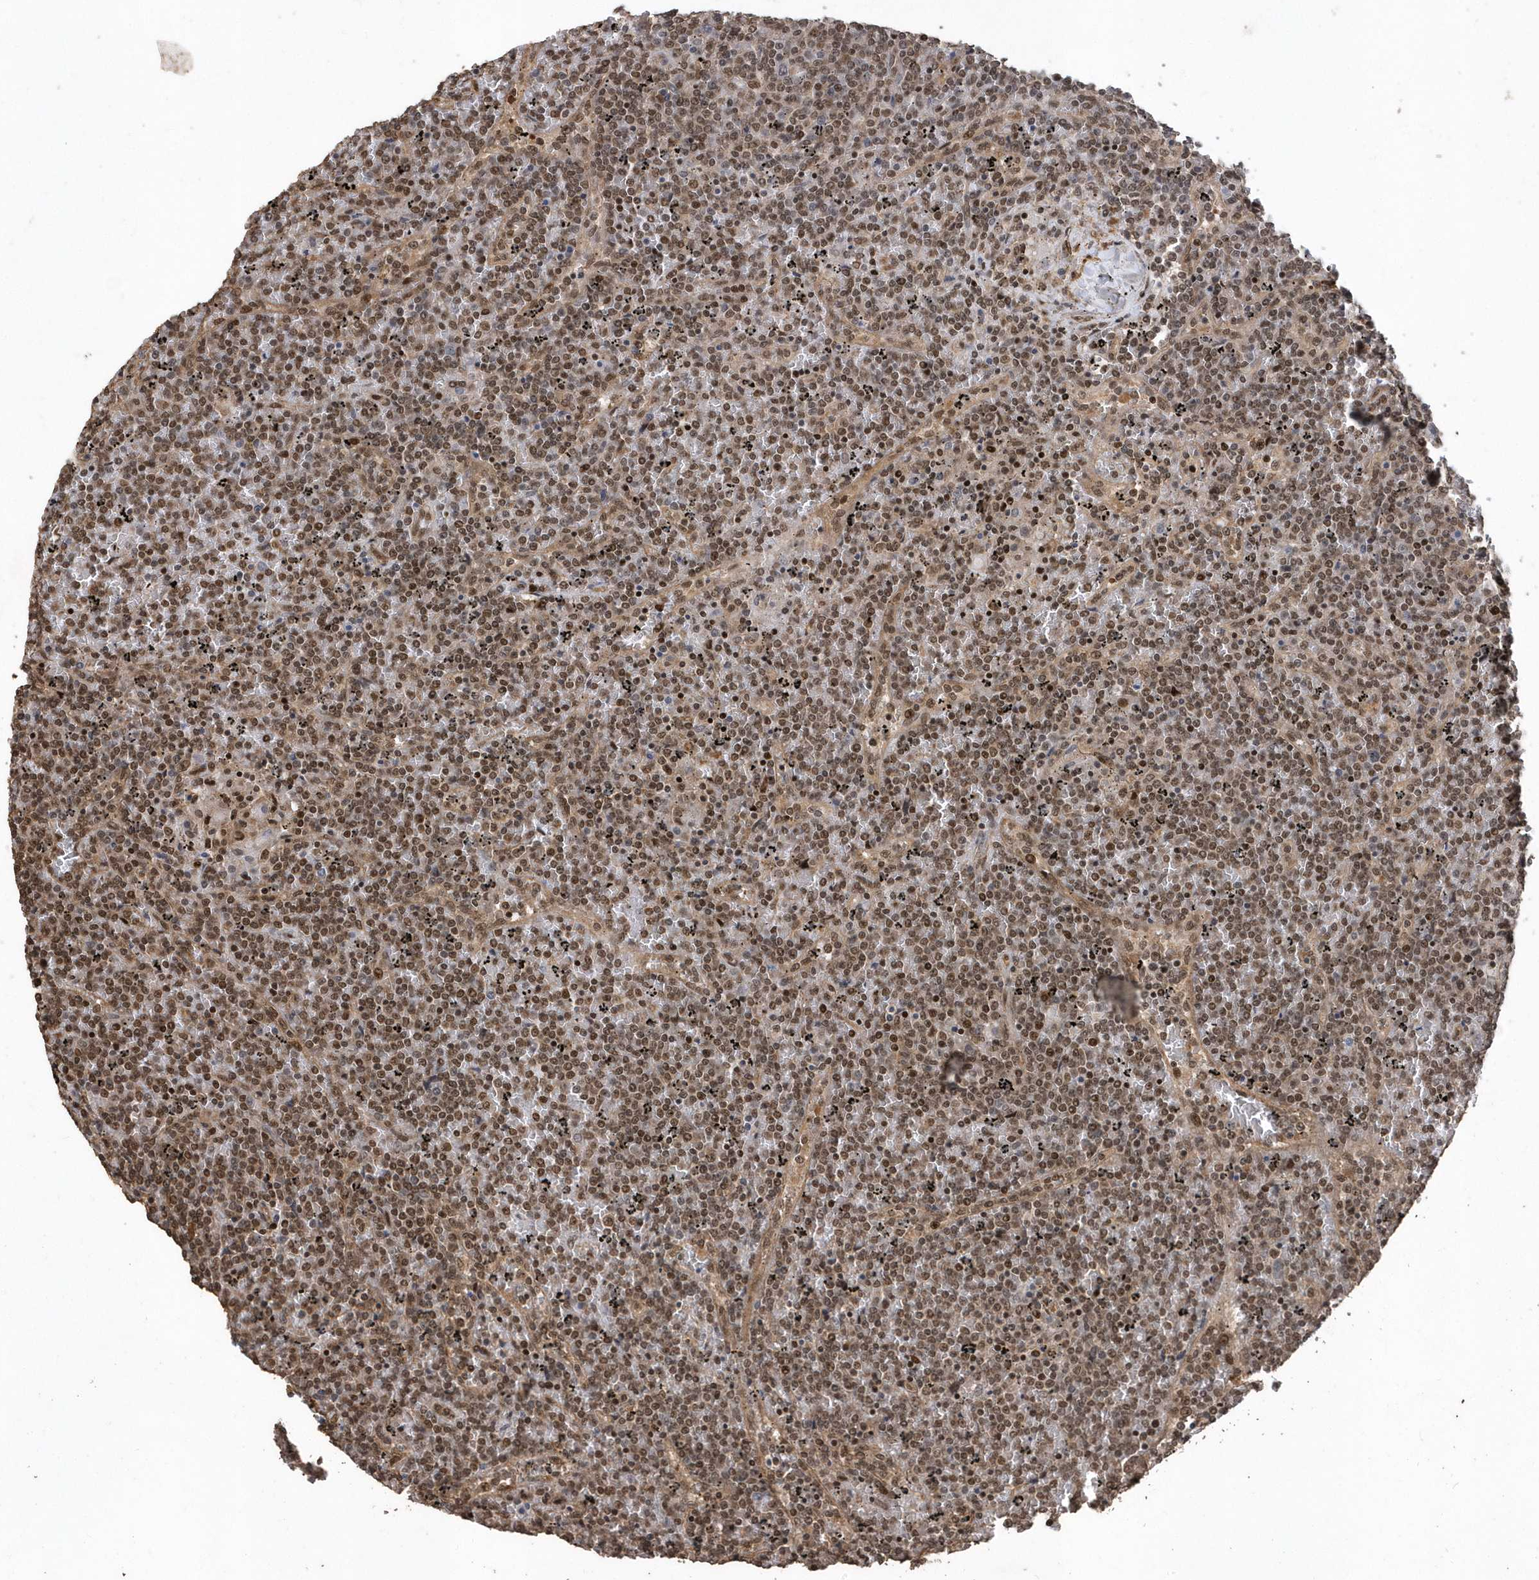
{"staining": {"intensity": "moderate", "quantity": ">75%", "location": "nuclear"}, "tissue": "lymphoma", "cell_type": "Tumor cells", "image_type": "cancer", "snomed": [{"axis": "morphology", "description": "Malignant lymphoma, non-Hodgkin's type, Low grade"}, {"axis": "topography", "description": "Spleen"}], "caption": "Approximately >75% of tumor cells in lymphoma exhibit moderate nuclear protein staining as visualized by brown immunohistochemical staining.", "gene": "INTS12", "patient": {"sex": "female", "age": 19}}